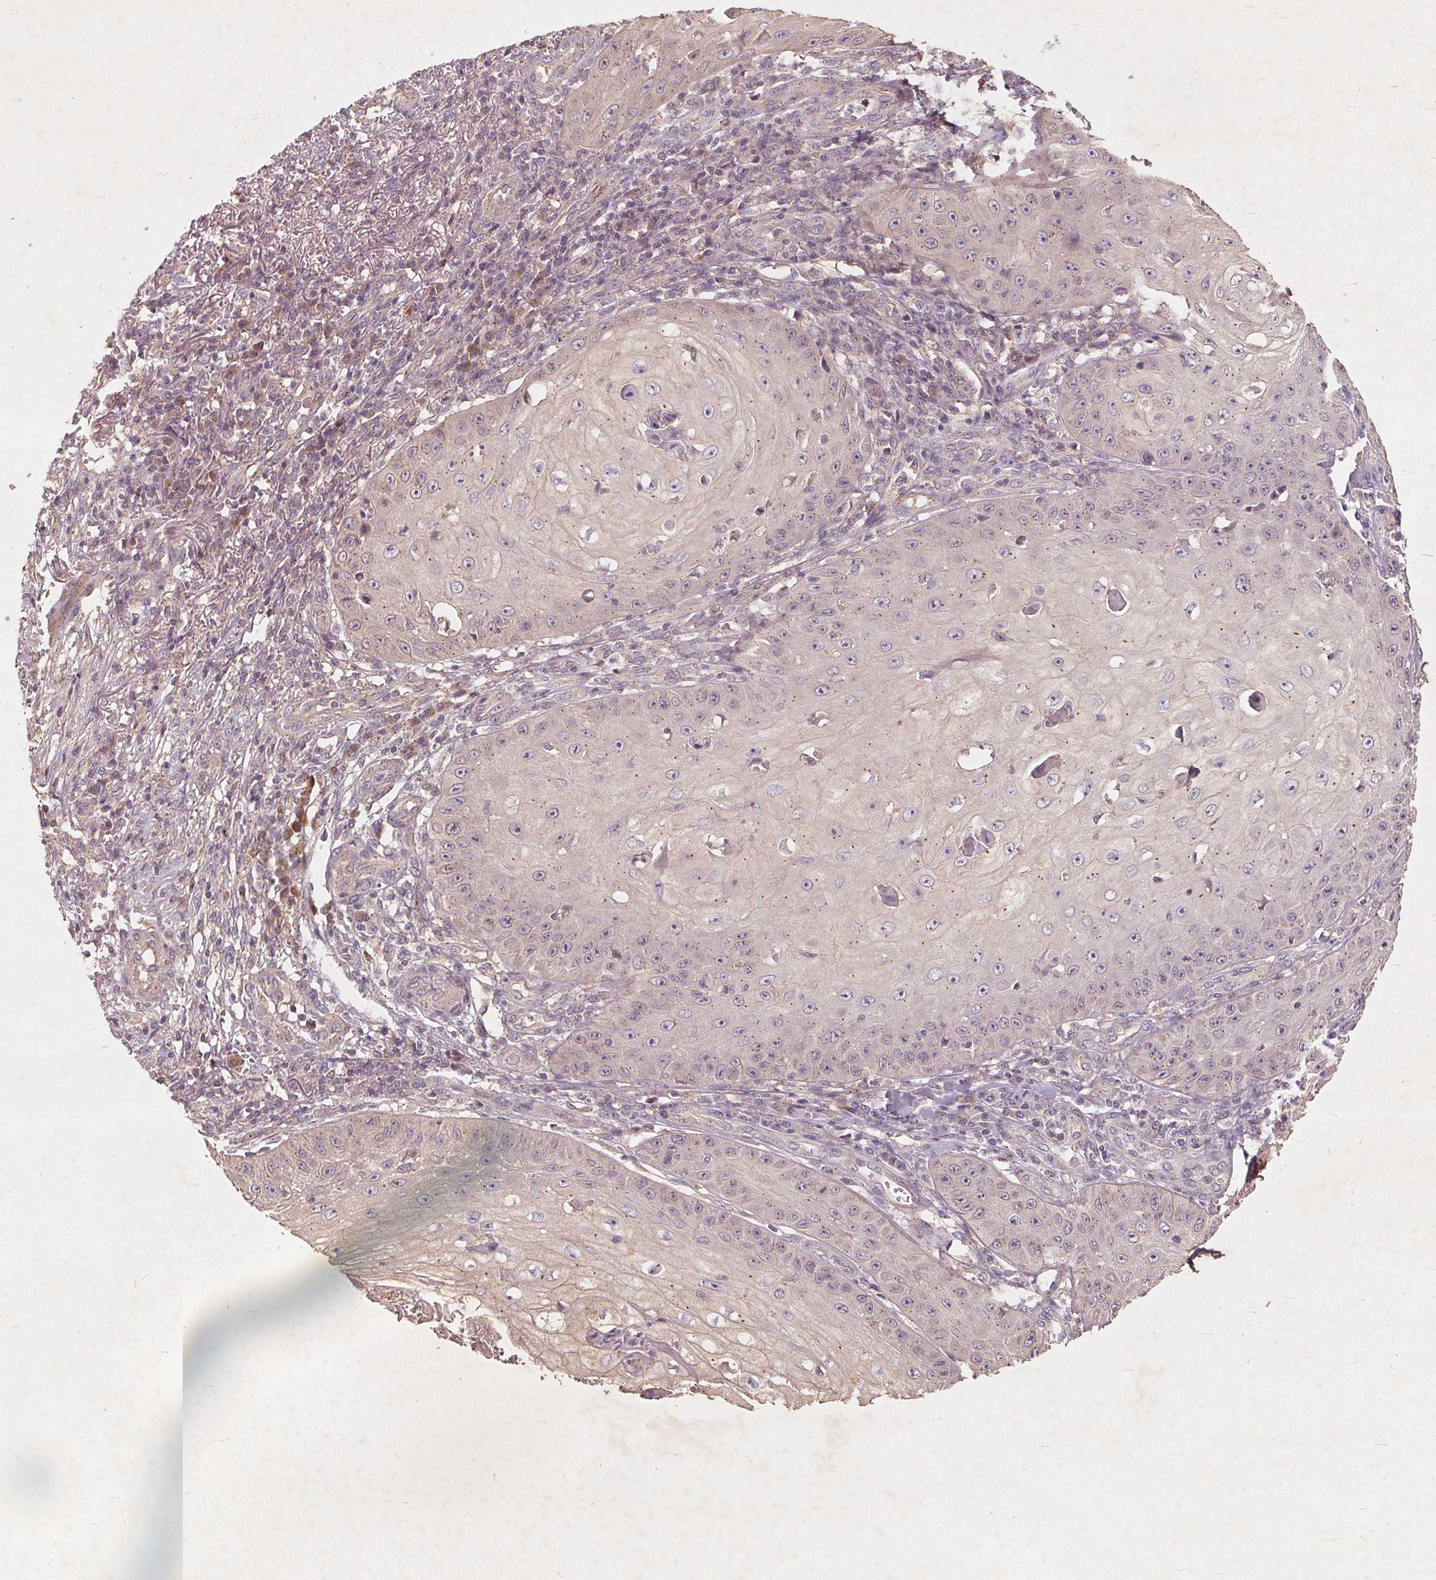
{"staining": {"intensity": "weak", "quantity": "<25%", "location": "cytoplasmic/membranous"}, "tissue": "skin cancer", "cell_type": "Tumor cells", "image_type": "cancer", "snomed": [{"axis": "morphology", "description": "Squamous cell carcinoma, NOS"}, {"axis": "topography", "description": "Skin"}], "caption": "An image of human skin squamous cell carcinoma is negative for staining in tumor cells.", "gene": "CSNK1G2", "patient": {"sex": "male", "age": 70}}